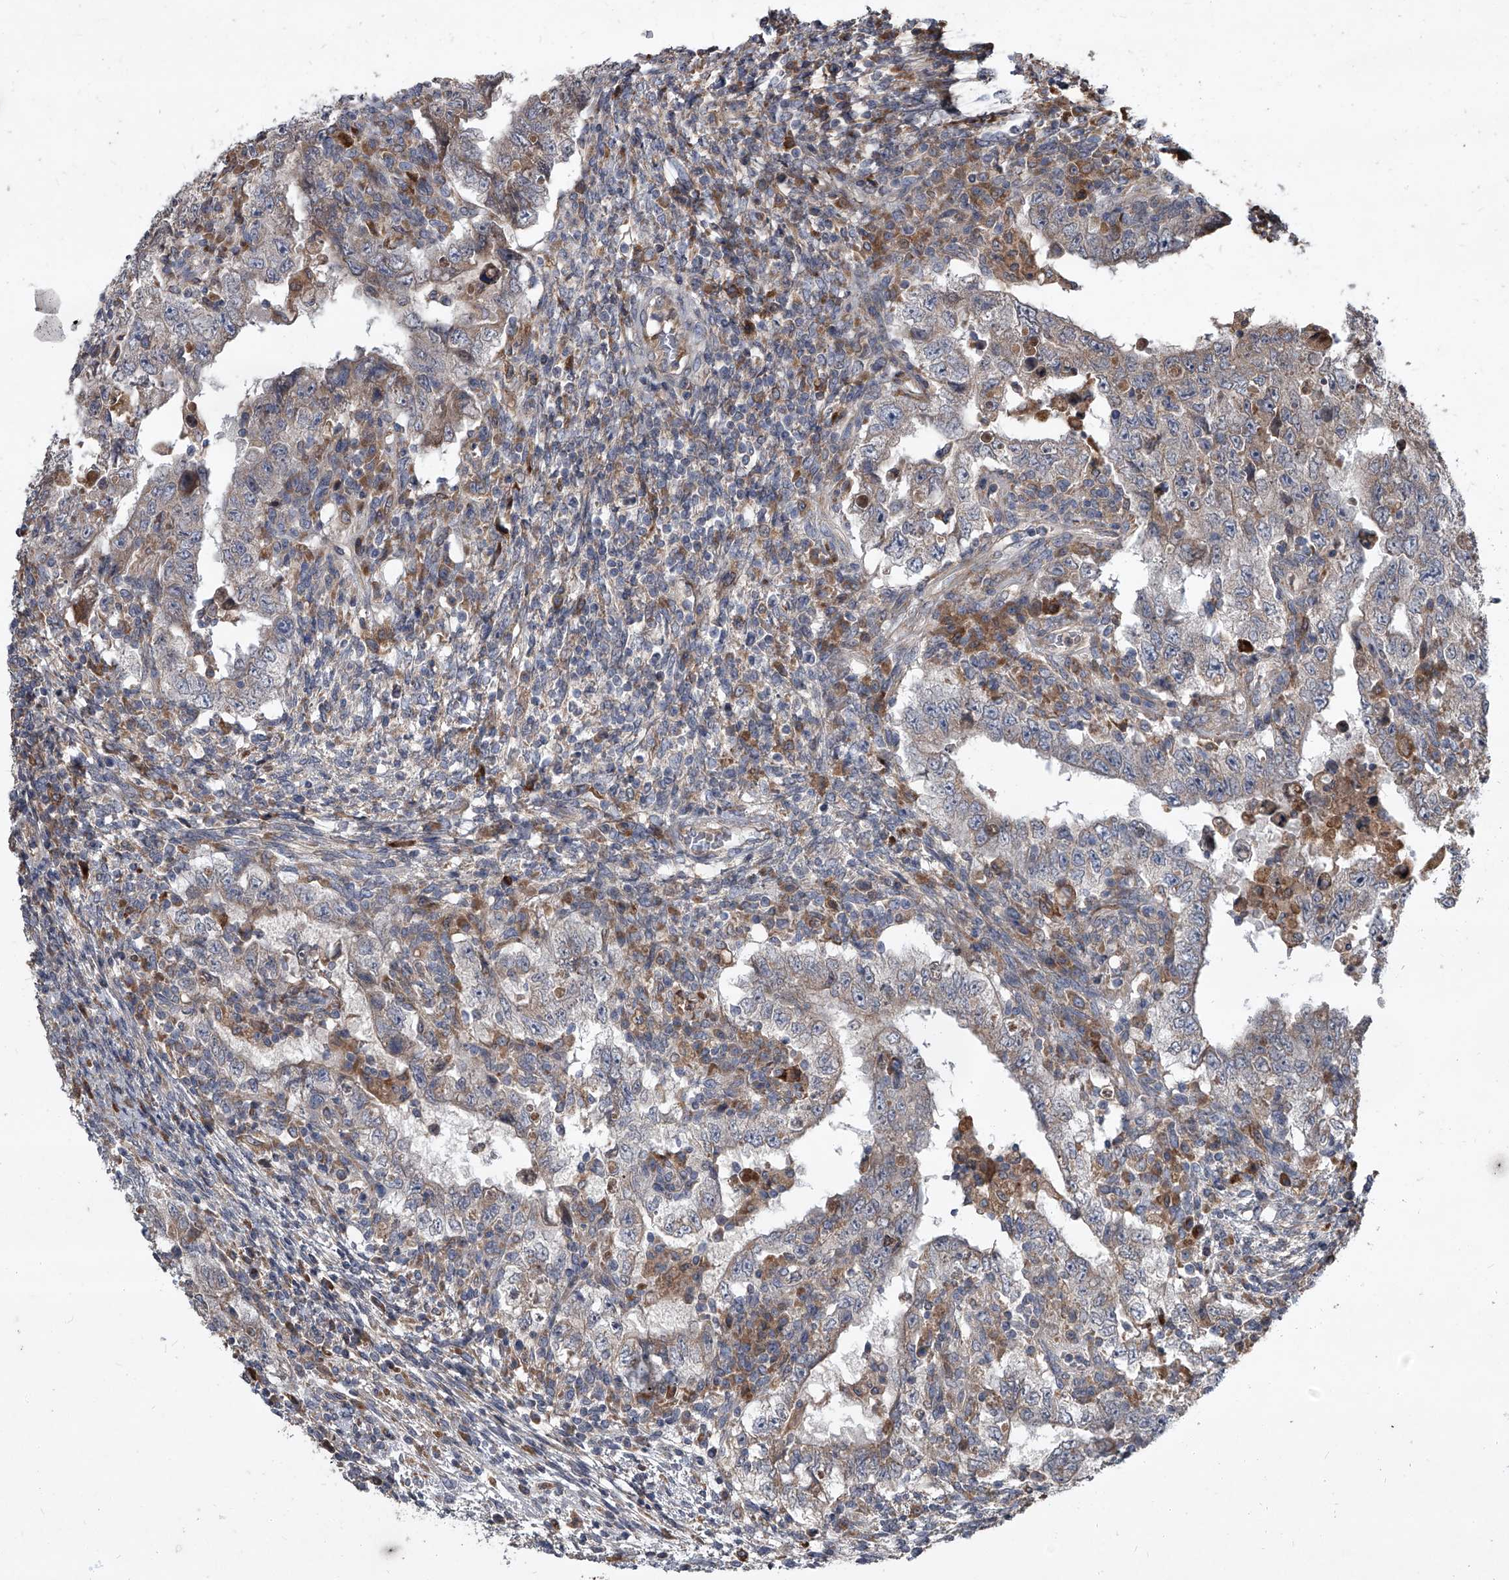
{"staining": {"intensity": "weak", "quantity": "<25%", "location": "cytoplasmic/membranous"}, "tissue": "testis cancer", "cell_type": "Tumor cells", "image_type": "cancer", "snomed": [{"axis": "morphology", "description": "Carcinoma, Embryonal, NOS"}, {"axis": "topography", "description": "Testis"}], "caption": "High magnification brightfield microscopy of embryonal carcinoma (testis) stained with DAB (brown) and counterstained with hematoxylin (blue): tumor cells show no significant staining.", "gene": "EVA1C", "patient": {"sex": "male", "age": 26}}